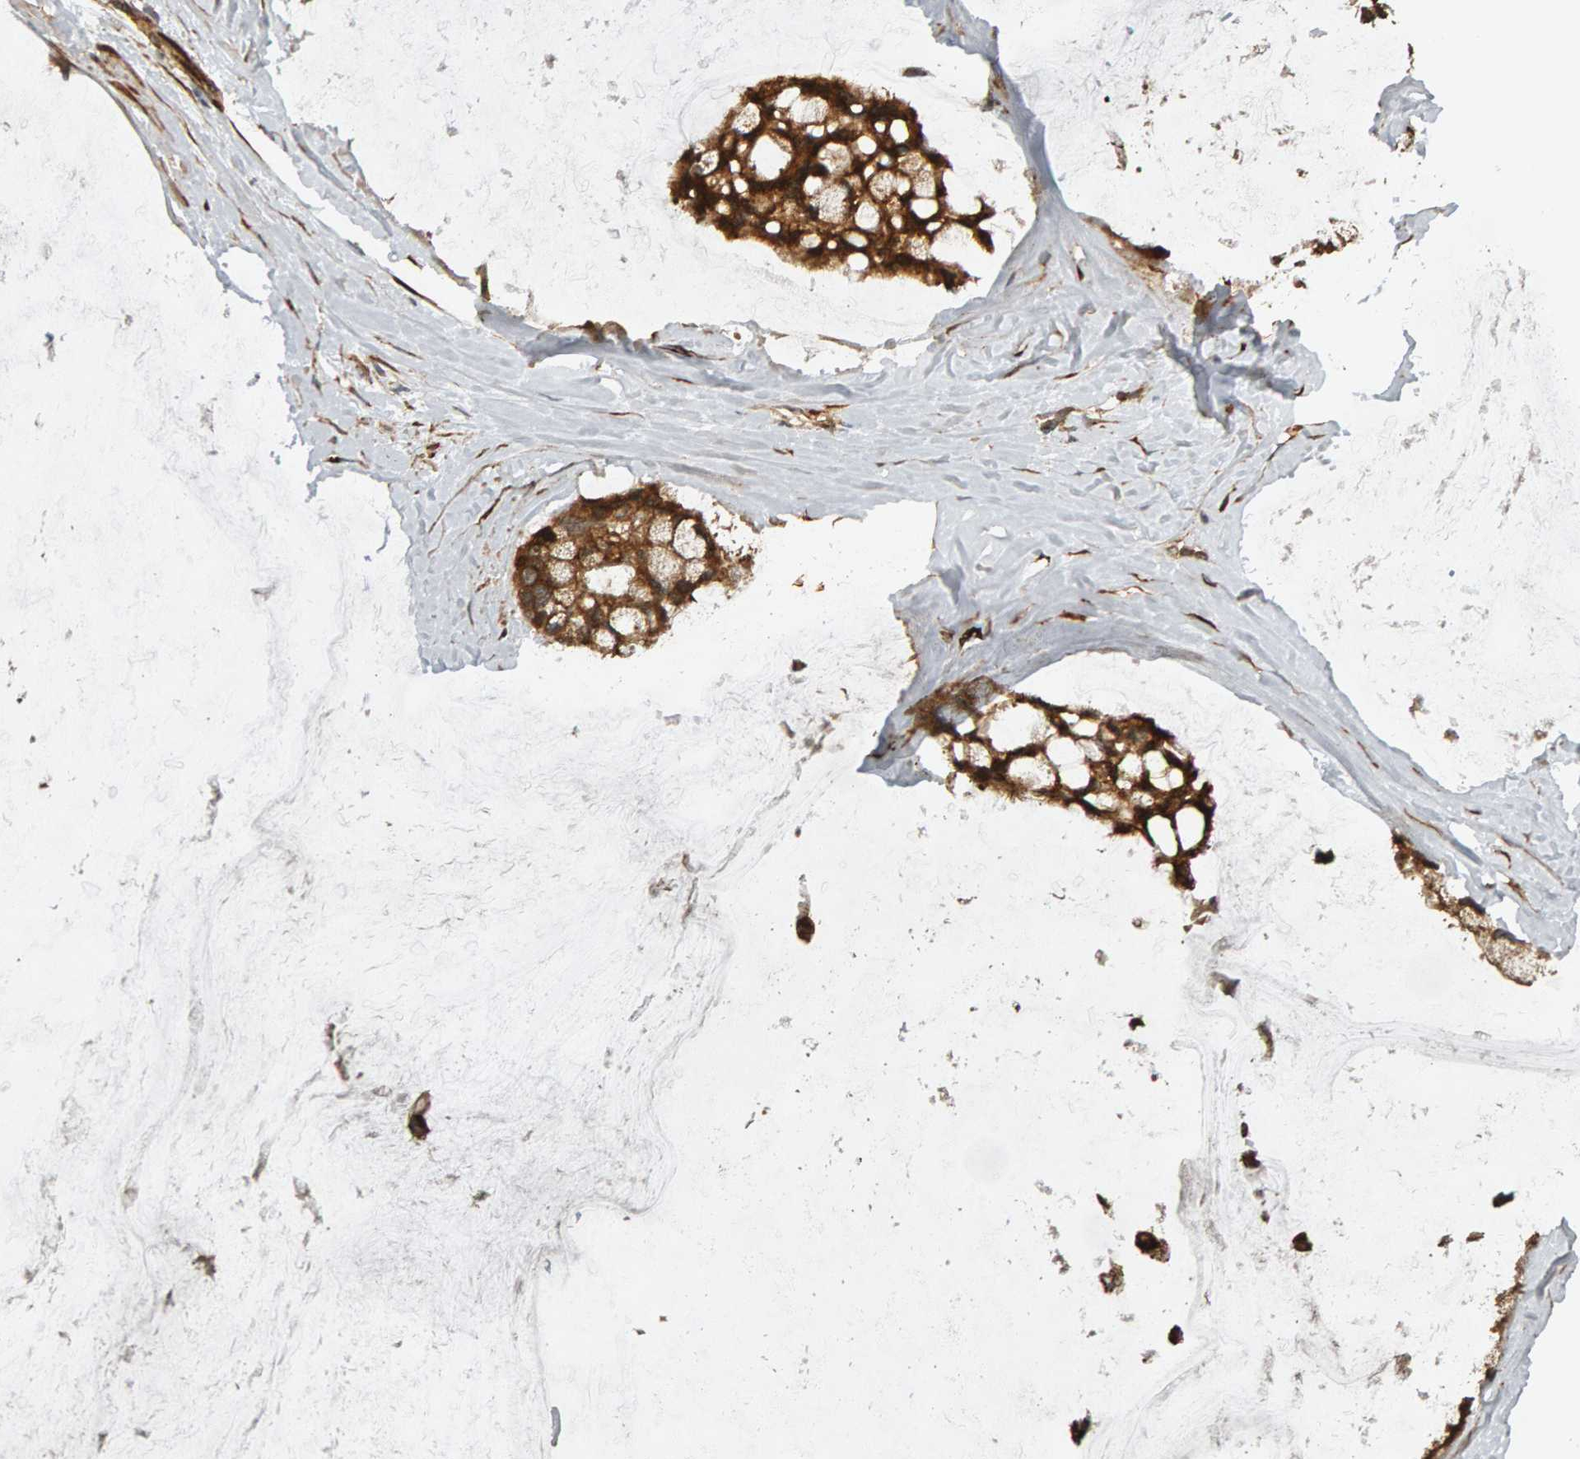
{"staining": {"intensity": "strong", "quantity": ">75%", "location": "cytoplasmic/membranous"}, "tissue": "ovarian cancer", "cell_type": "Tumor cells", "image_type": "cancer", "snomed": [{"axis": "morphology", "description": "Cystadenocarcinoma, mucinous, NOS"}, {"axis": "topography", "description": "Ovary"}], "caption": "Immunohistochemical staining of ovarian cancer displays strong cytoplasmic/membranous protein positivity in about >75% of tumor cells. (brown staining indicates protein expression, while blue staining denotes nuclei).", "gene": "ZFAND1", "patient": {"sex": "female", "age": 39}}